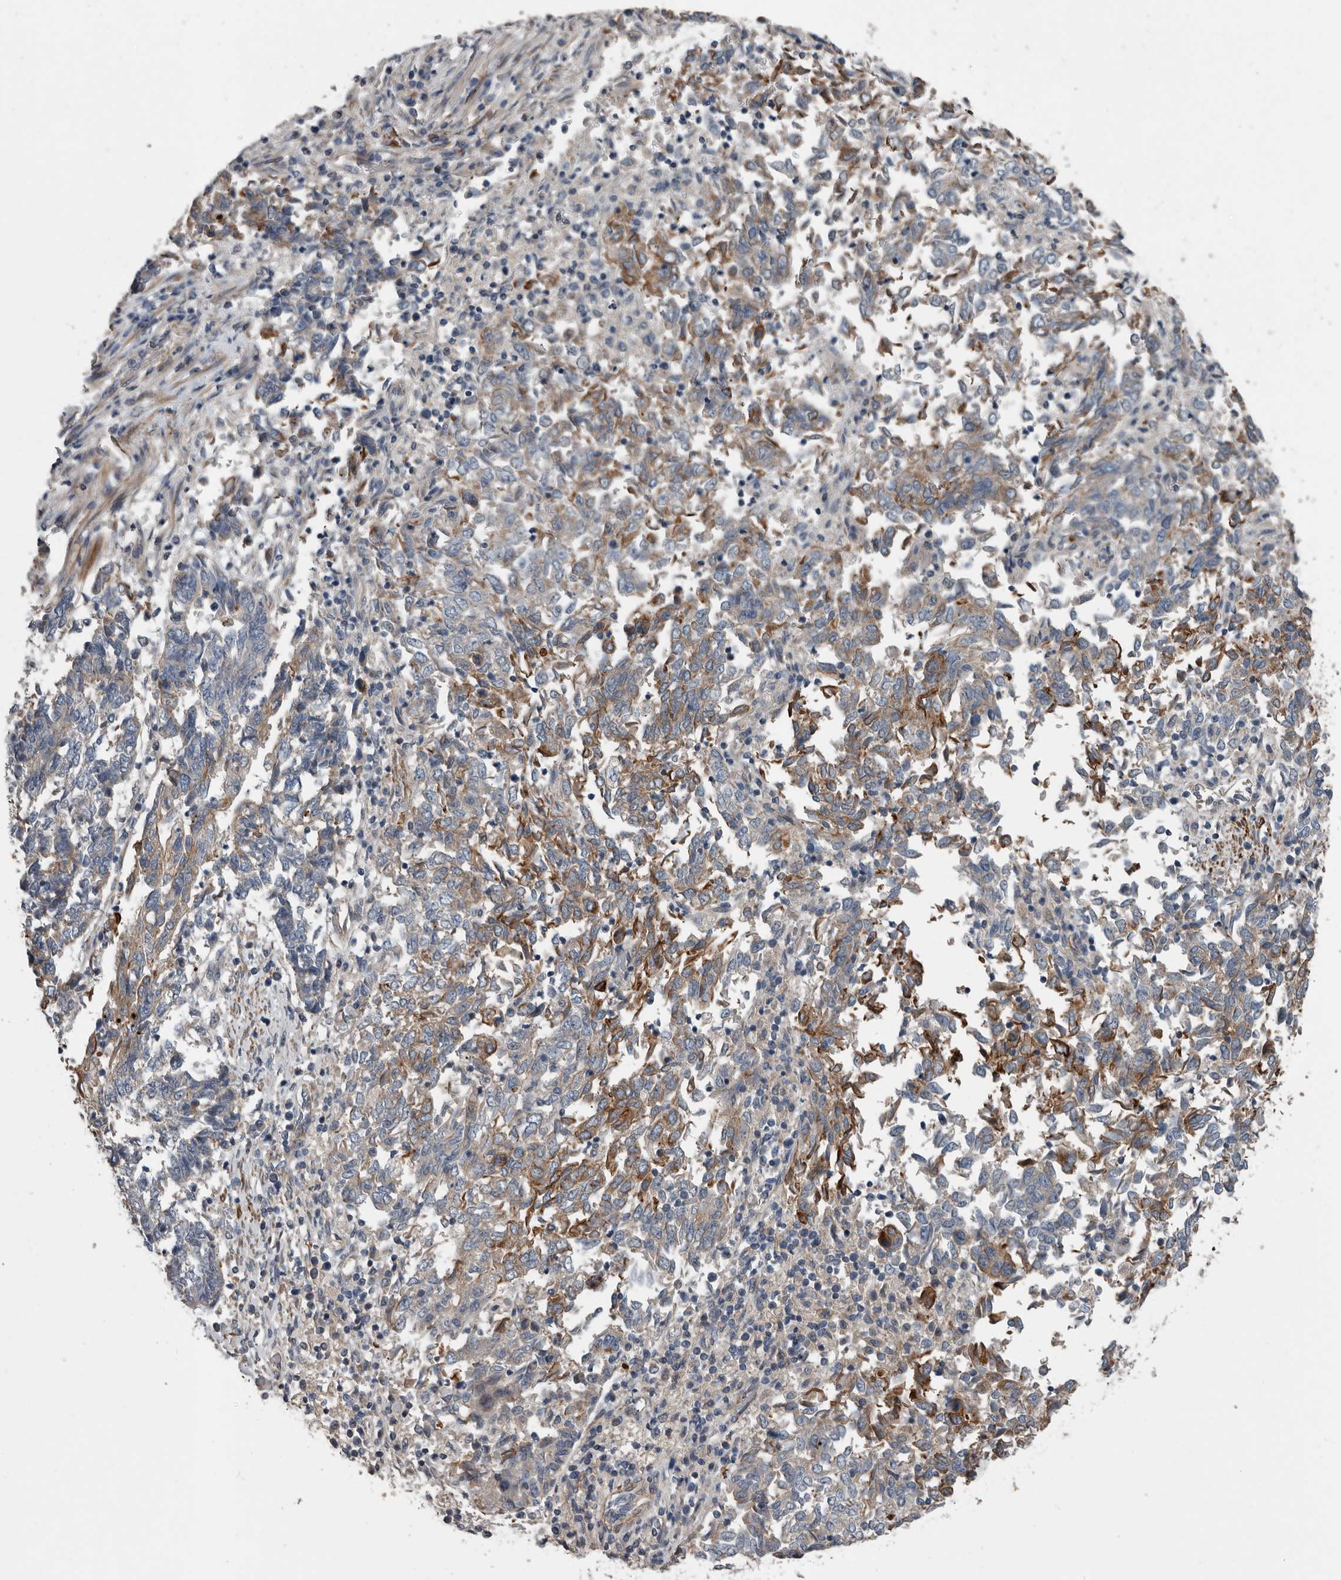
{"staining": {"intensity": "moderate", "quantity": "25%-75%", "location": "cytoplasmic/membranous"}, "tissue": "endometrial cancer", "cell_type": "Tumor cells", "image_type": "cancer", "snomed": [{"axis": "morphology", "description": "Adenocarcinoma, NOS"}, {"axis": "topography", "description": "Endometrium"}], "caption": "Human endometrial adenocarcinoma stained with a protein marker demonstrates moderate staining in tumor cells.", "gene": "DPY19L4", "patient": {"sex": "female", "age": 80}}